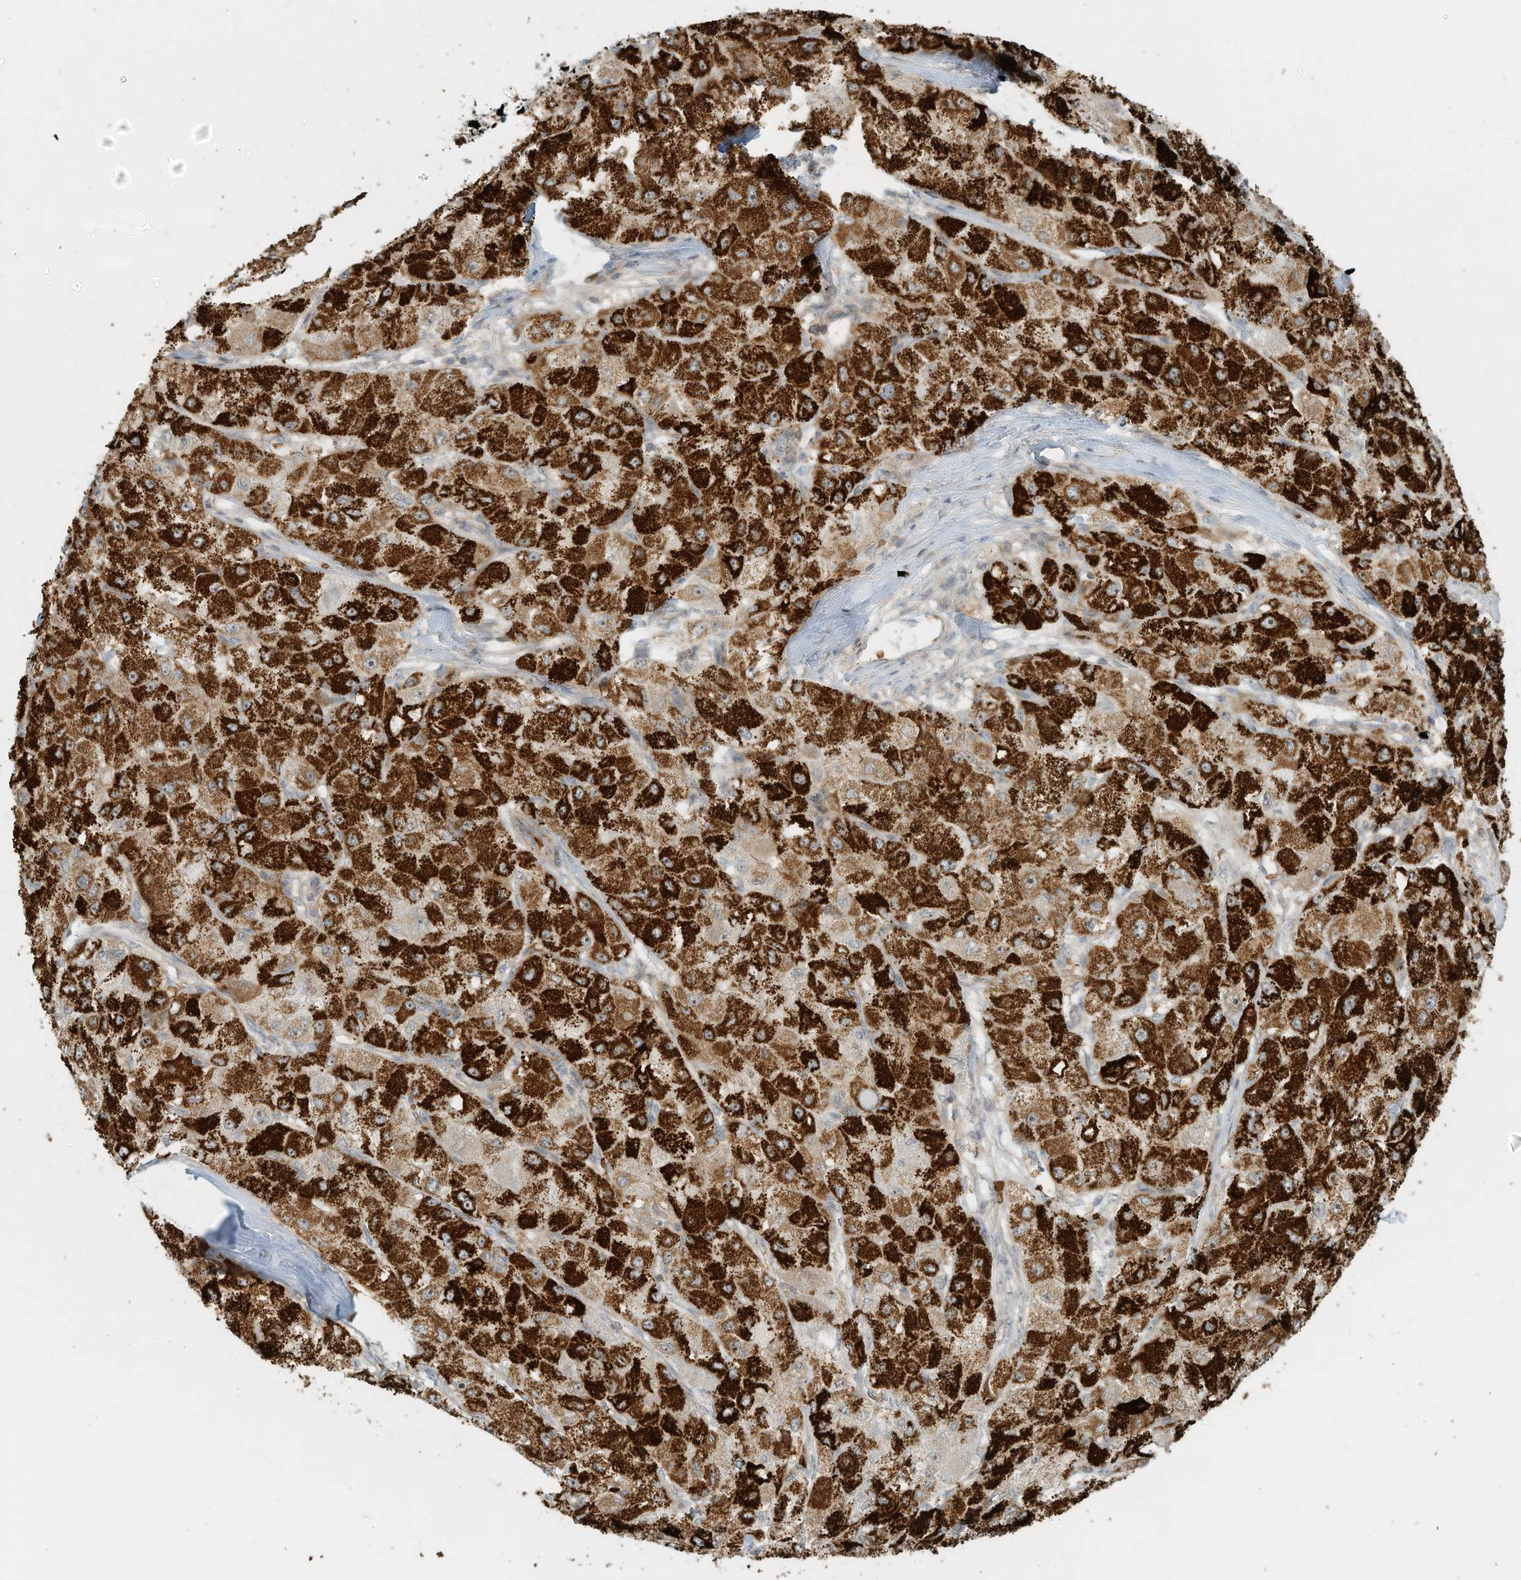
{"staining": {"intensity": "strong", "quantity": ">75%", "location": "cytoplasmic/membranous"}, "tissue": "liver cancer", "cell_type": "Tumor cells", "image_type": "cancer", "snomed": [{"axis": "morphology", "description": "Carcinoma, Hepatocellular, NOS"}, {"axis": "topography", "description": "Liver"}], "caption": "A brown stain labels strong cytoplasmic/membranous expression of a protein in liver cancer tumor cells.", "gene": "OFD1", "patient": {"sex": "male", "age": 80}}